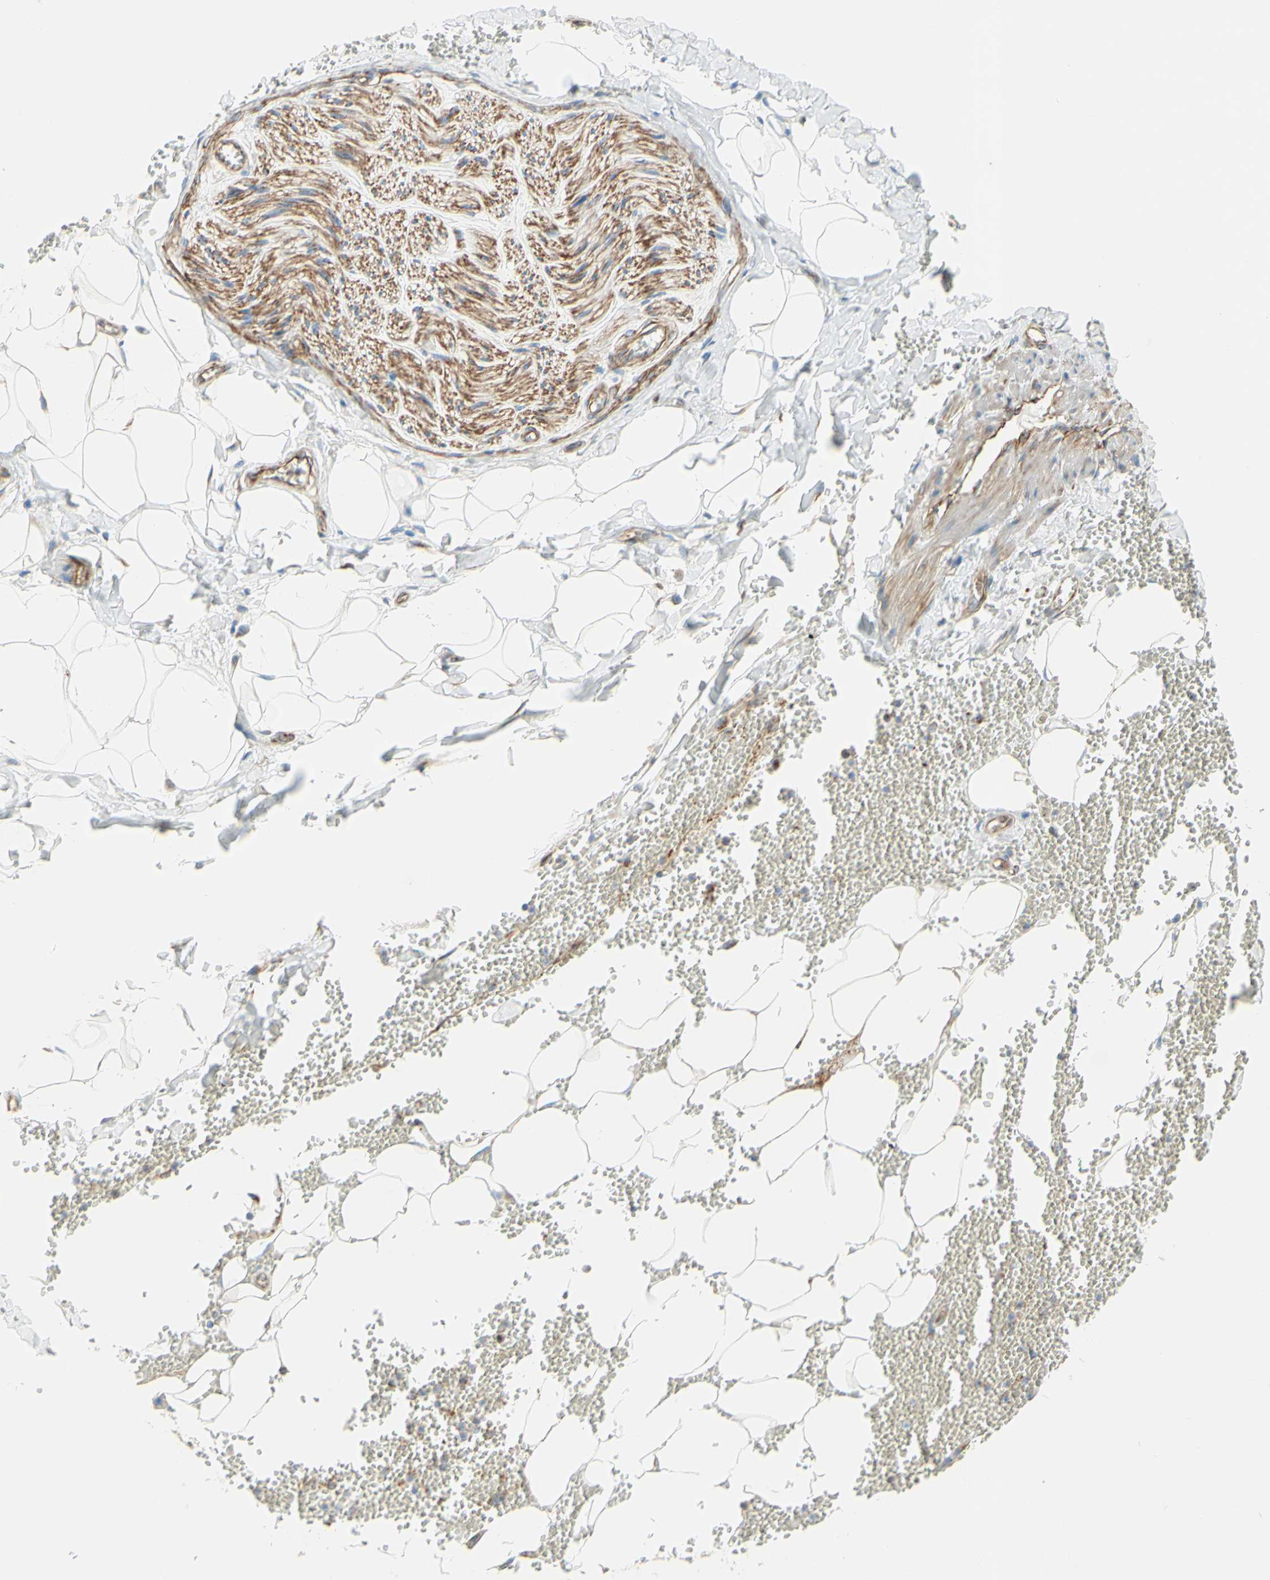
{"staining": {"intensity": "moderate", "quantity": ">75%", "location": "cytoplasmic/membranous"}, "tissue": "adipose tissue", "cell_type": "Adipocytes", "image_type": "normal", "snomed": [{"axis": "morphology", "description": "Normal tissue, NOS"}, {"axis": "topography", "description": "Adipose tissue"}, {"axis": "topography", "description": "Peripheral nerve tissue"}], "caption": "Immunohistochemistry (IHC) of unremarkable human adipose tissue reveals medium levels of moderate cytoplasmic/membranous expression in about >75% of adipocytes.", "gene": "ENDOD1", "patient": {"sex": "male", "age": 52}}